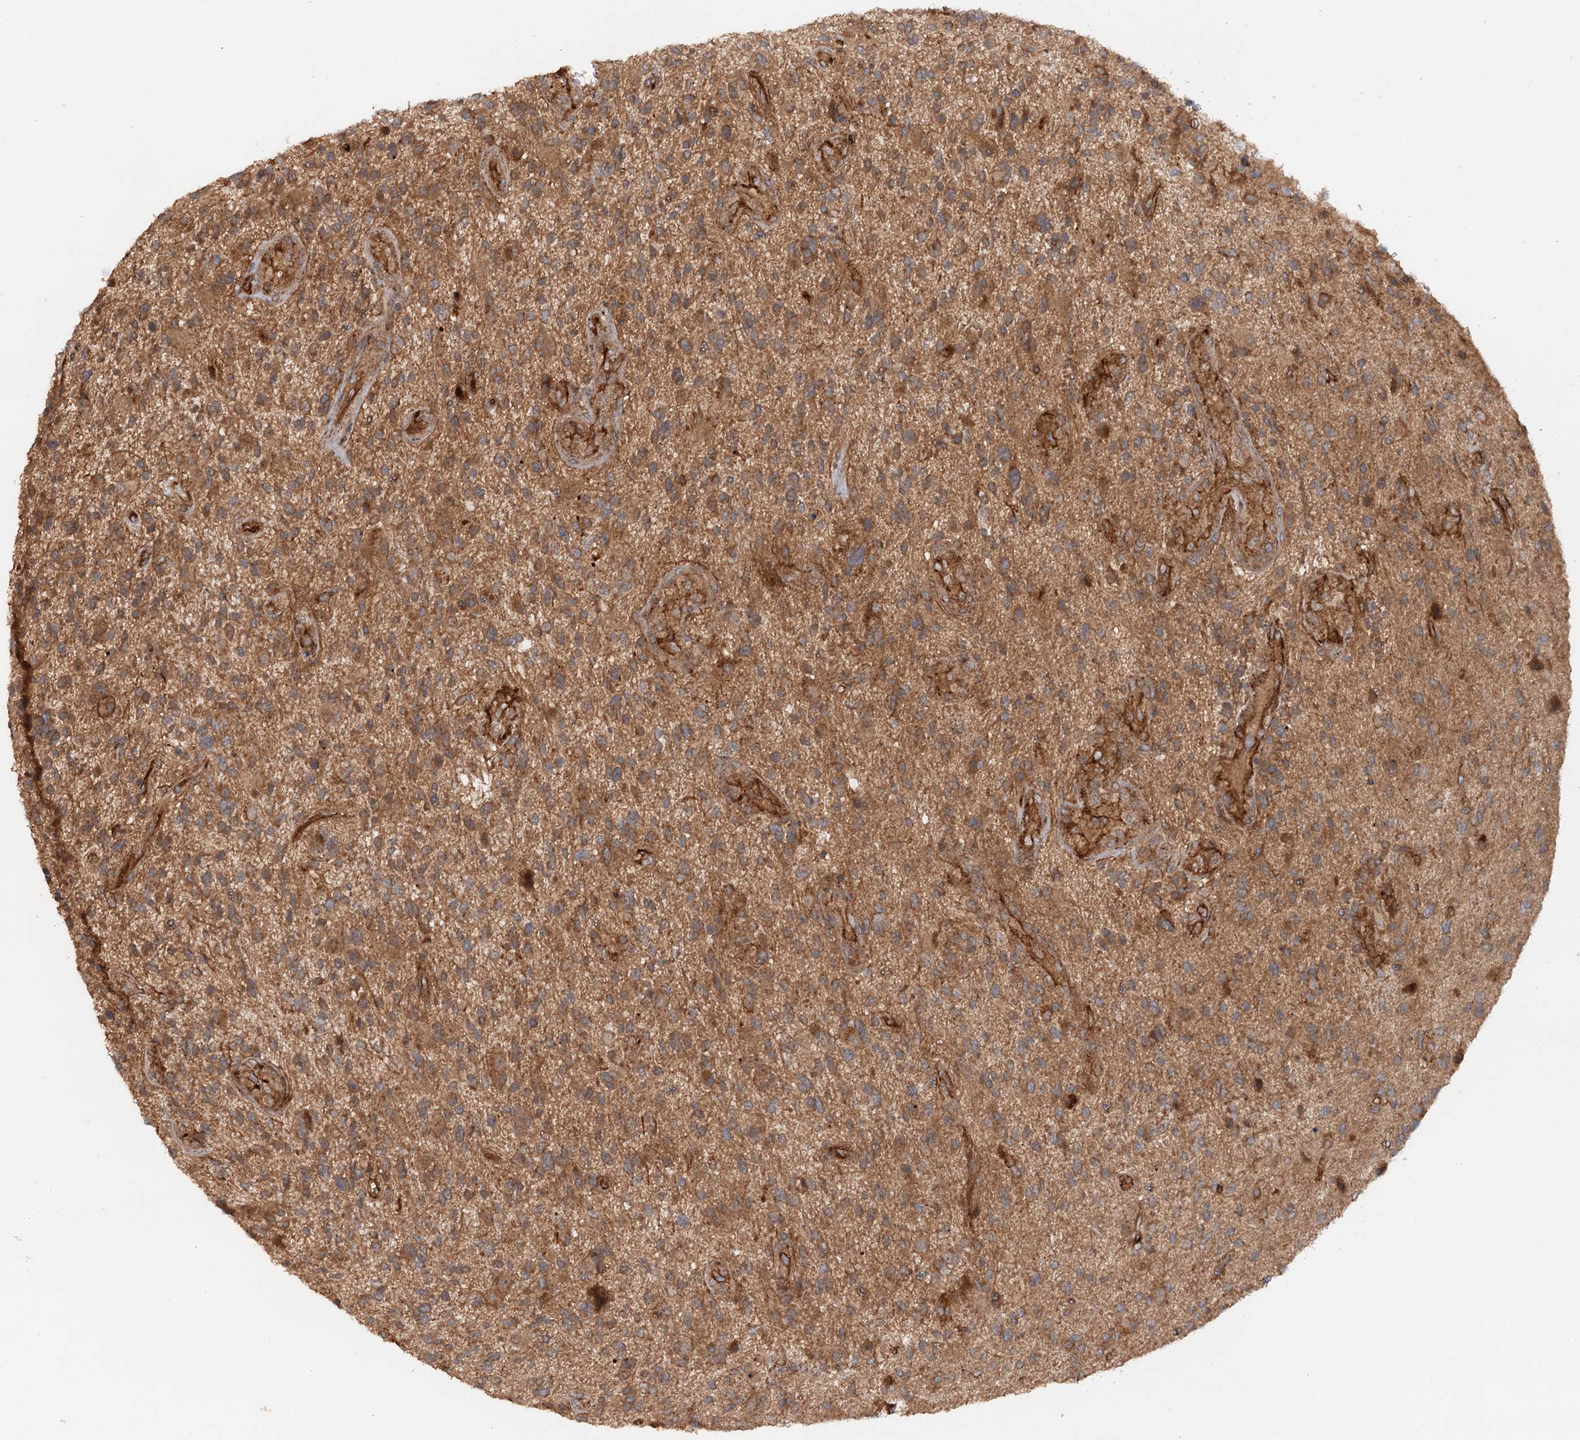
{"staining": {"intensity": "moderate", "quantity": "25%-75%", "location": "cytoplasmic/membranous"}, "tissue": "glioma", "cell_type": "Tumor cells", "image_type": "cancer", "snomed": [{"axis": "morphology", "description": "Glioma, malignant, High grade"}, {"axis": "topography", "description": "Brain"}], "caption": "Malignant glioma (high-grade) stained for a protein displays moderate cytoplasmic/membranous positivity in tumor cells.", "gene": "ADGRG4", "patient": {"sex": "male", "age": 47}}